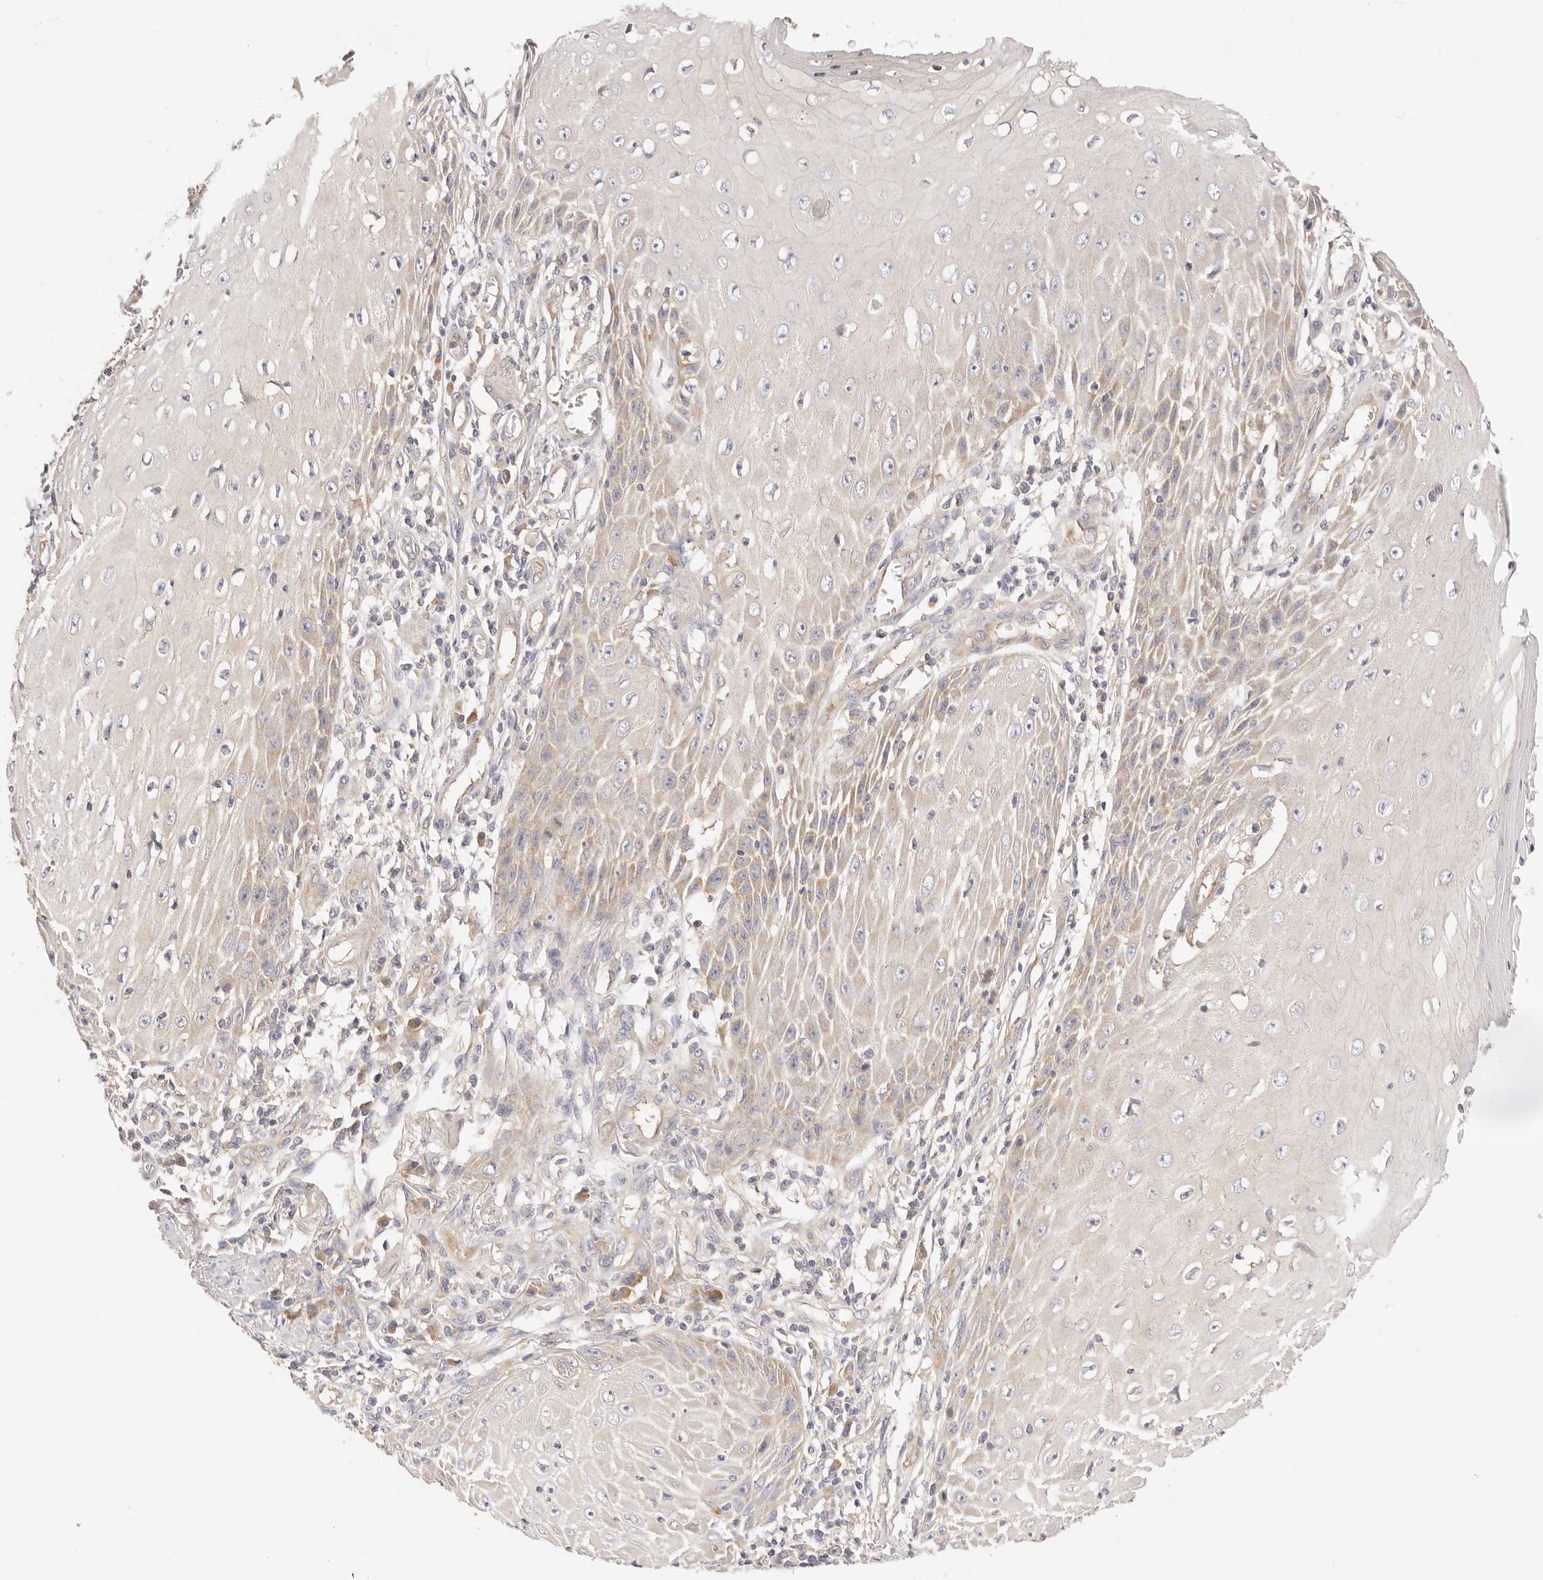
{"staining": {"intensity": "weak", "quantity": "25%-75%", "location": "cytoplasmic/membranous"}, "tissue": "skin cancer", "cell_type": "Tumor cells", "image_type": "cancer", "snomed": [{"axis": "morphology", "description": "Squamous cell carcinoma, NOS"}, {"axis": "topography", "description": "Skin"}], "caption": "Brown immunohistochemical staining in human skin cancer reveals weak cytoplasmic/membranous staining in approximately 25%-75% of tumor cells.", "gene": "KCMF1", "patient": {"sex": "female", "age": 73}}